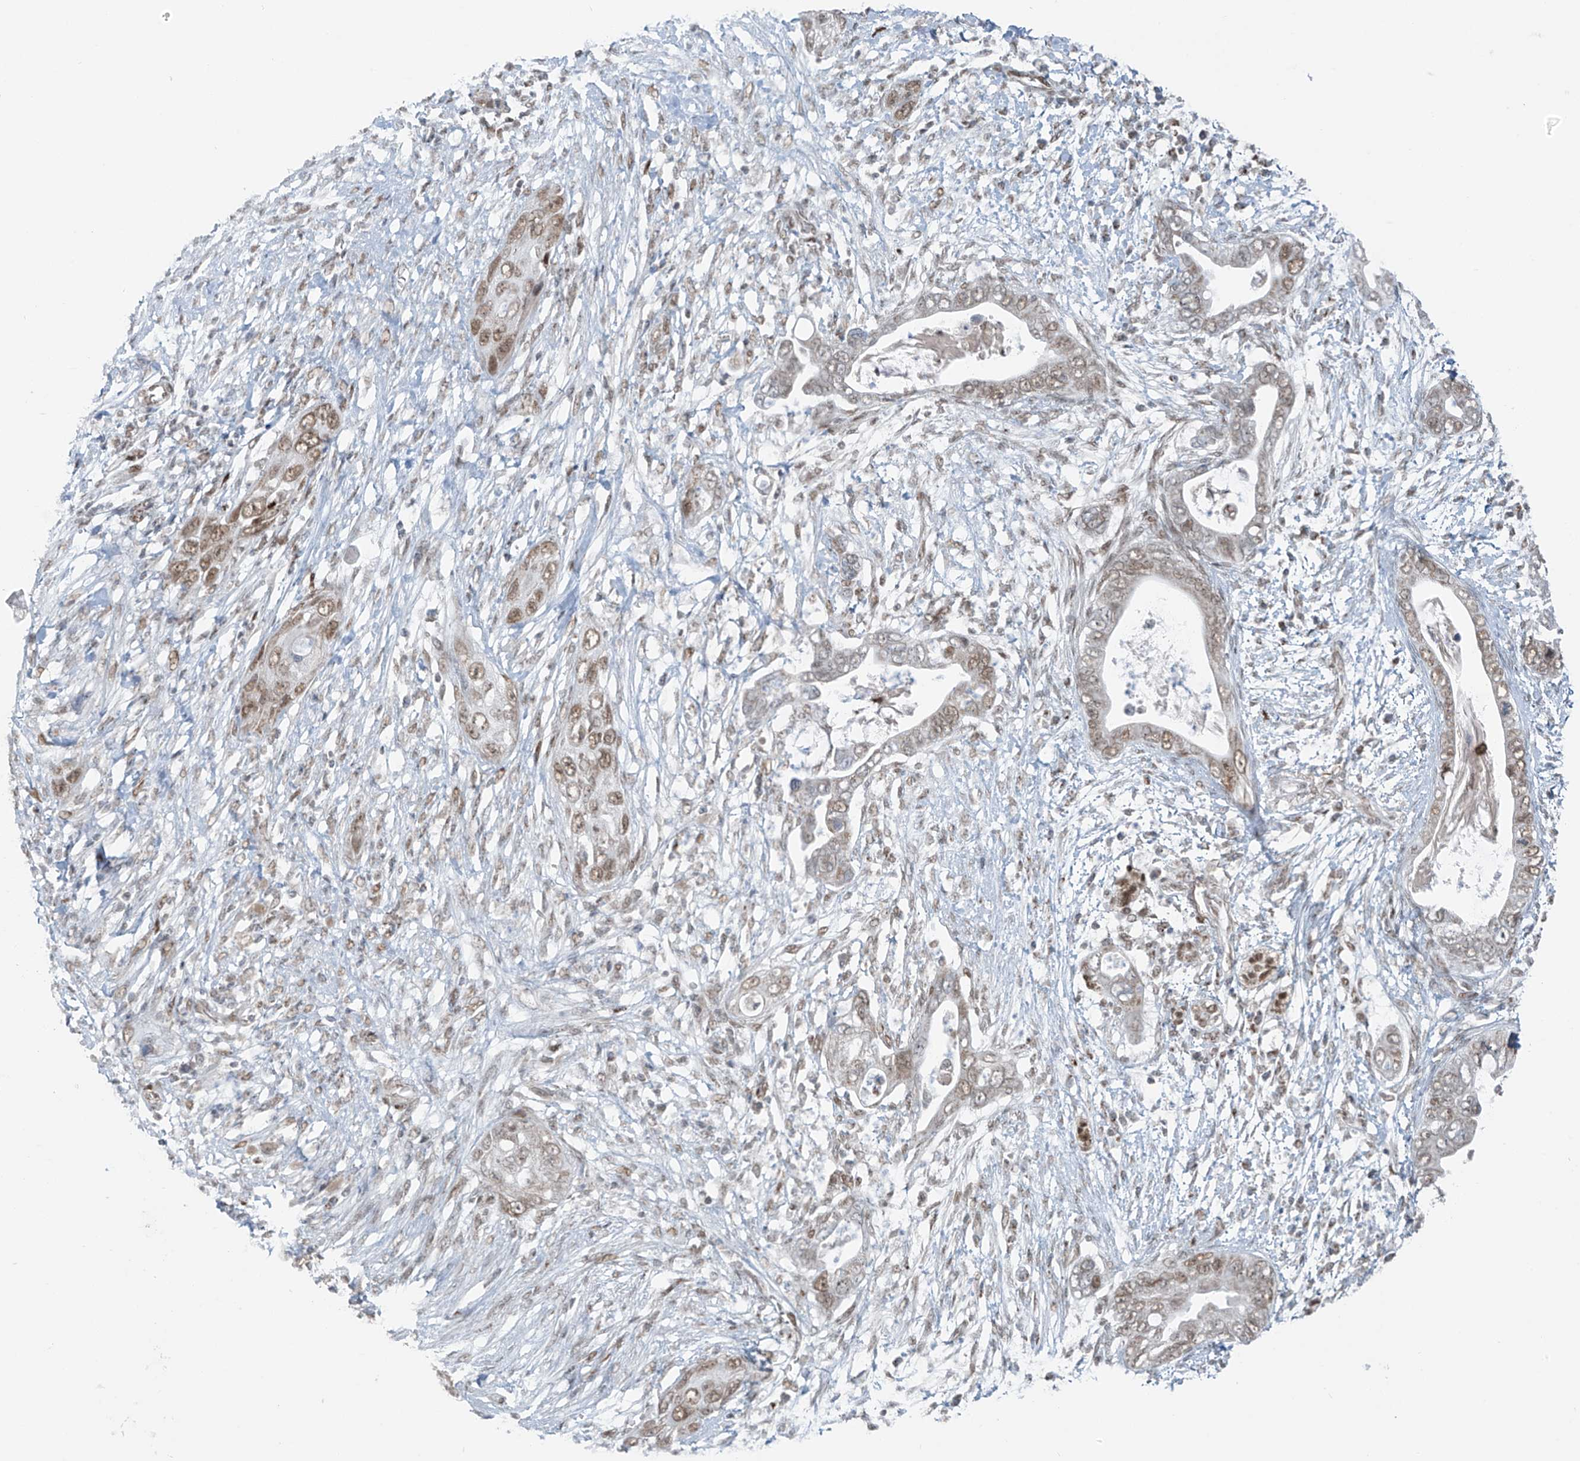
{"staining": {"intensity": "moderate", "quantity": "25%-75%", "location": "nuclear"}, "tissue": "pancreatic cancer", "cell_type": "Tumor cells", "image_type": "cancer", "snomed": [{"axis": "morphology", "description": "Adenocarcinoma, NOS"}, {"axis": "topography", "description": "Pancreas"}], "caption": "Tumor cells show medium levels of moderate nuclear staining in approximately 25%-75% of cells in adenocarcinoma (pancreatic). The staining was performed using DAB, with brown indicating positive protein expression. Nuclei are stained blue with hematoxylin.", "gene": "WRNIP1", "patient": {"sex": "male", "age": 75}}